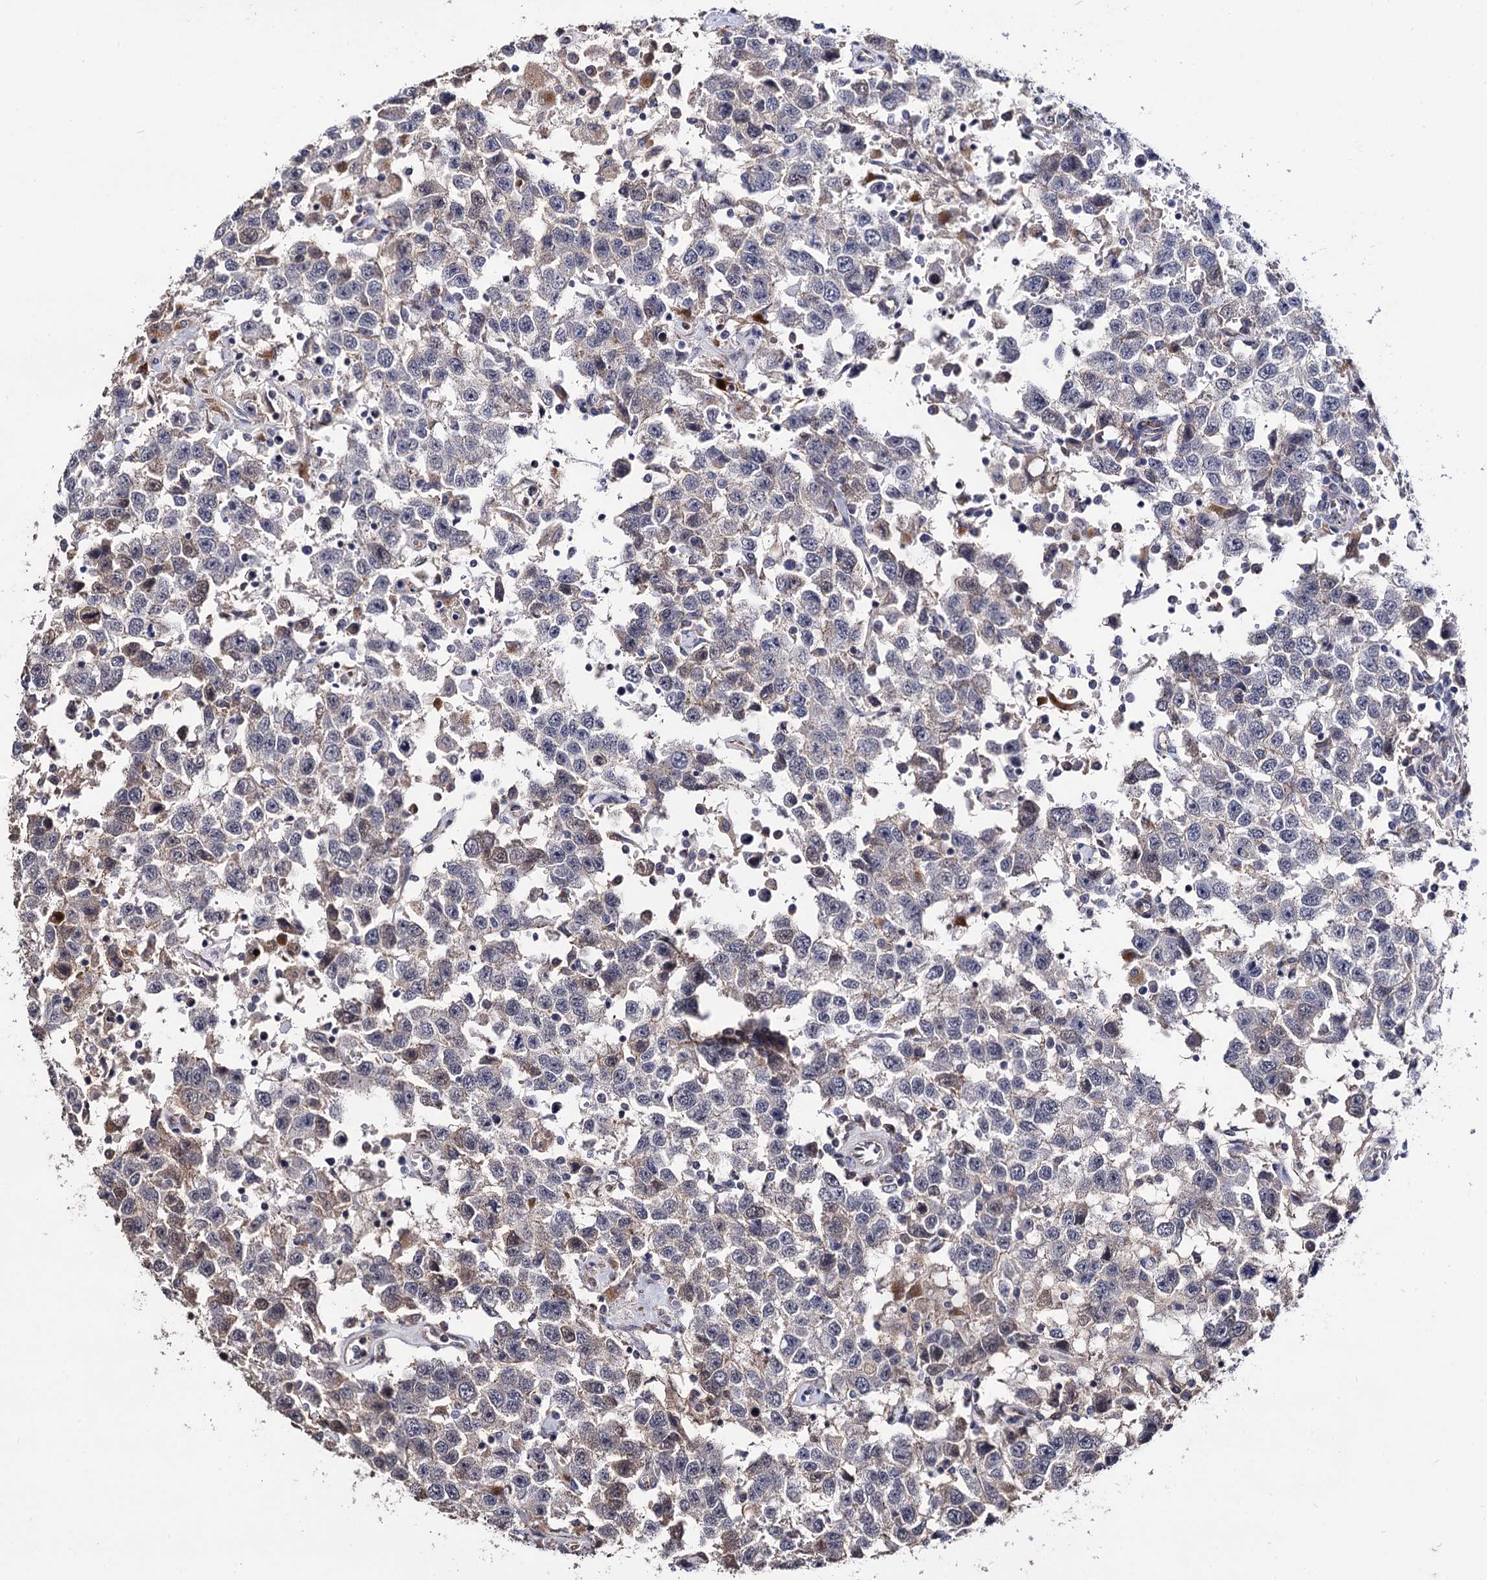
{"staining": {"intensity": "weak", "quantity": "<25%", "location": "cytoplasmic/membranous"}, "tissue": "testis cancer", "cell_type": "Tumor cells", "image_type": "cancer", "snomed": [{"axis": "morphology", "description": "Seminoma, NOS"}, {"axis": "topography", "description": "Testis"}], "caption": "An immunohistochemistry (IHC) image of testis seminoma is shown. There is no staining in tumor cells of testis seminoma. (DAB (3,3'-diaminobenzidine) immunohistochemistry (IHC) visualized using brightfield microscopy, high magnification).", "gene": "MICAL2", "patient": {"sex": "male", "age": 41}}